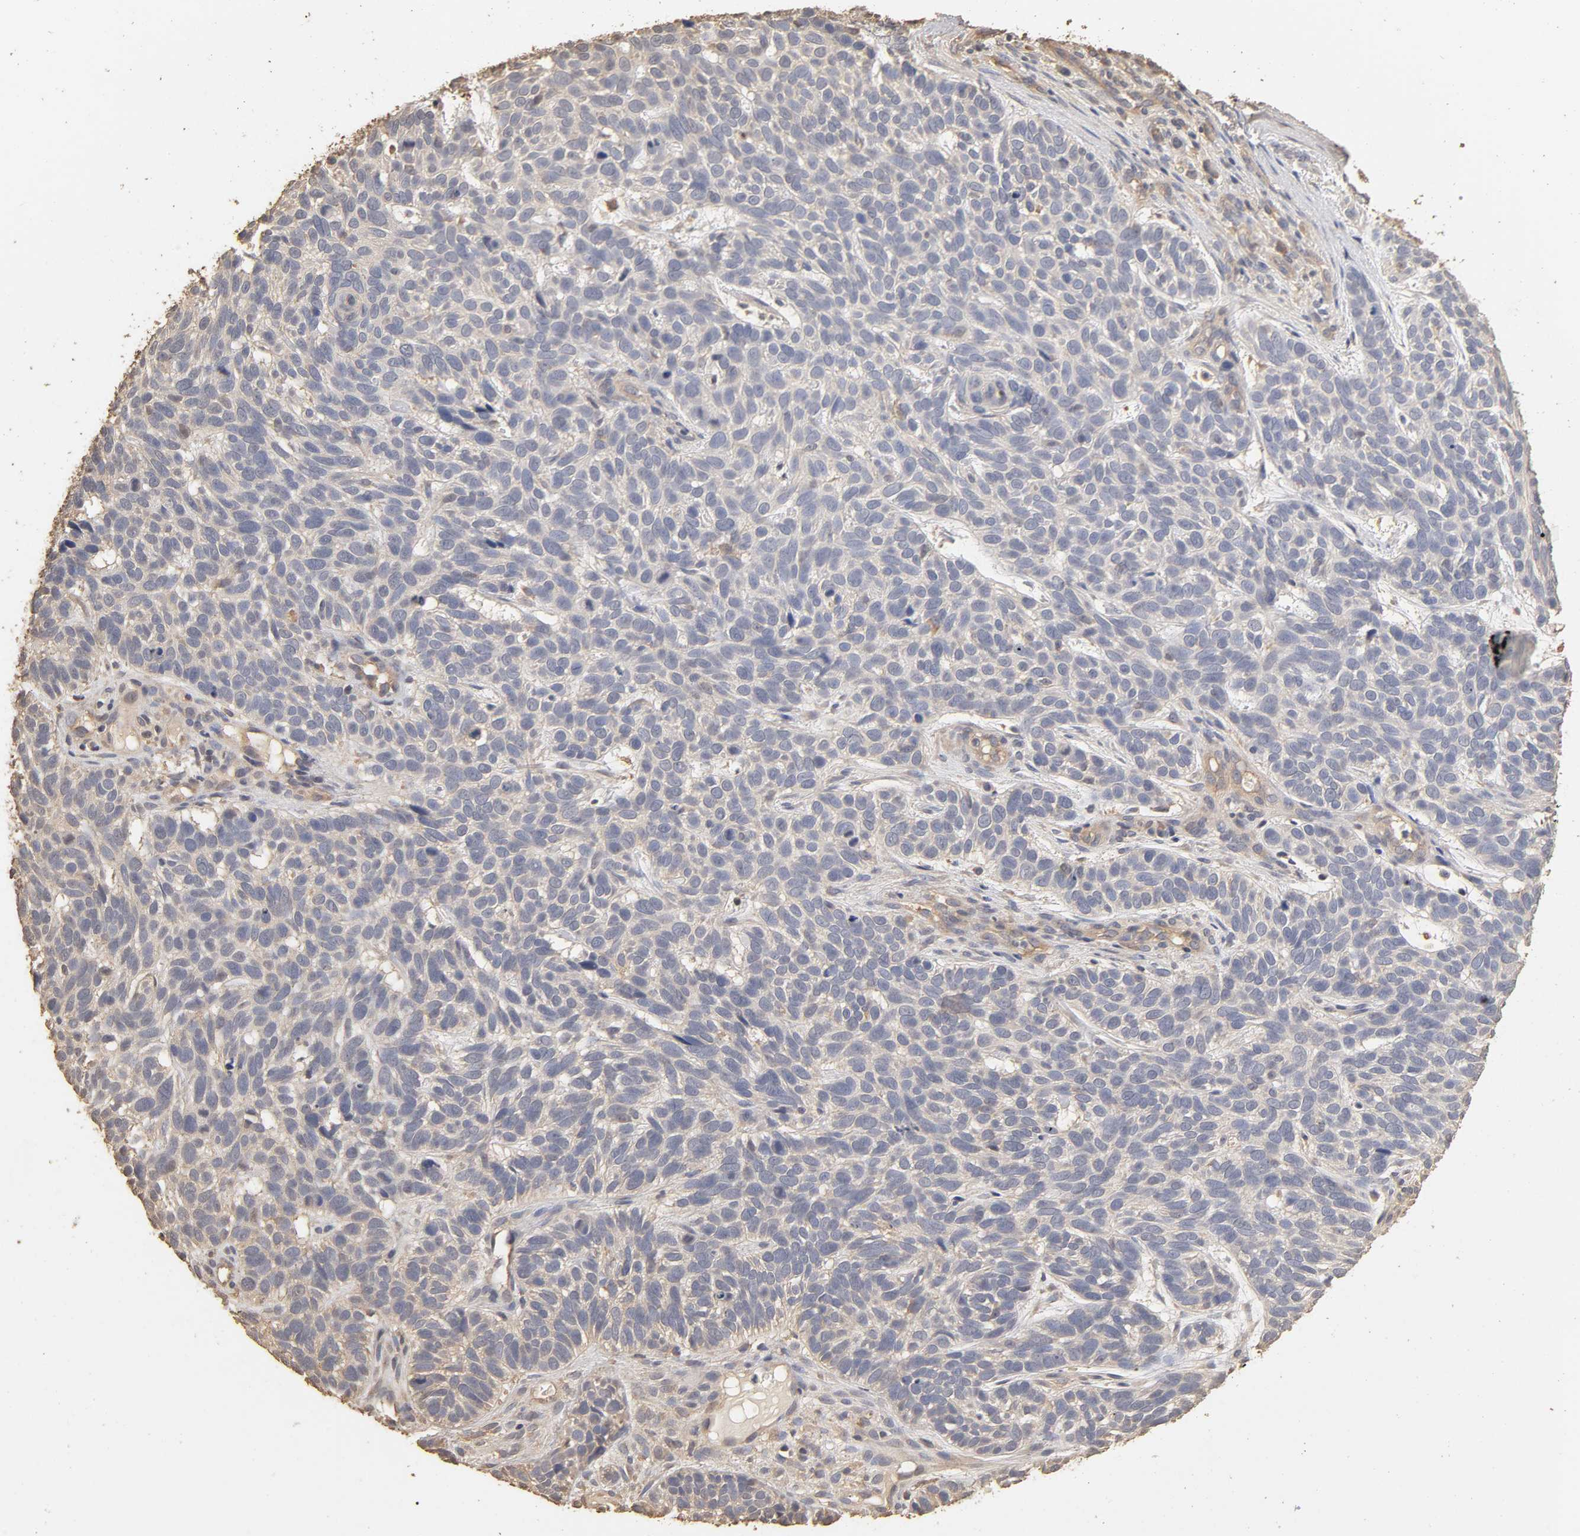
{"staining": {"intensity": "negative", "quantity": "none", "location": "none"}, "tissue": "skin cancer", "cell_type": "Tumor cells", "image_type": "cancer", "snomed": [{"axis": "morphology", "description": "Basal cell carcinoma"}, {"axis": "topography", "description": "Skin"}], "caption": "Basal cell carcinoma (skin) was stained to show a protein in brown. There is no significant expression in tumor cells.", "gene": "VSIG4", "patient": {"sex": "male", "age": 87}}